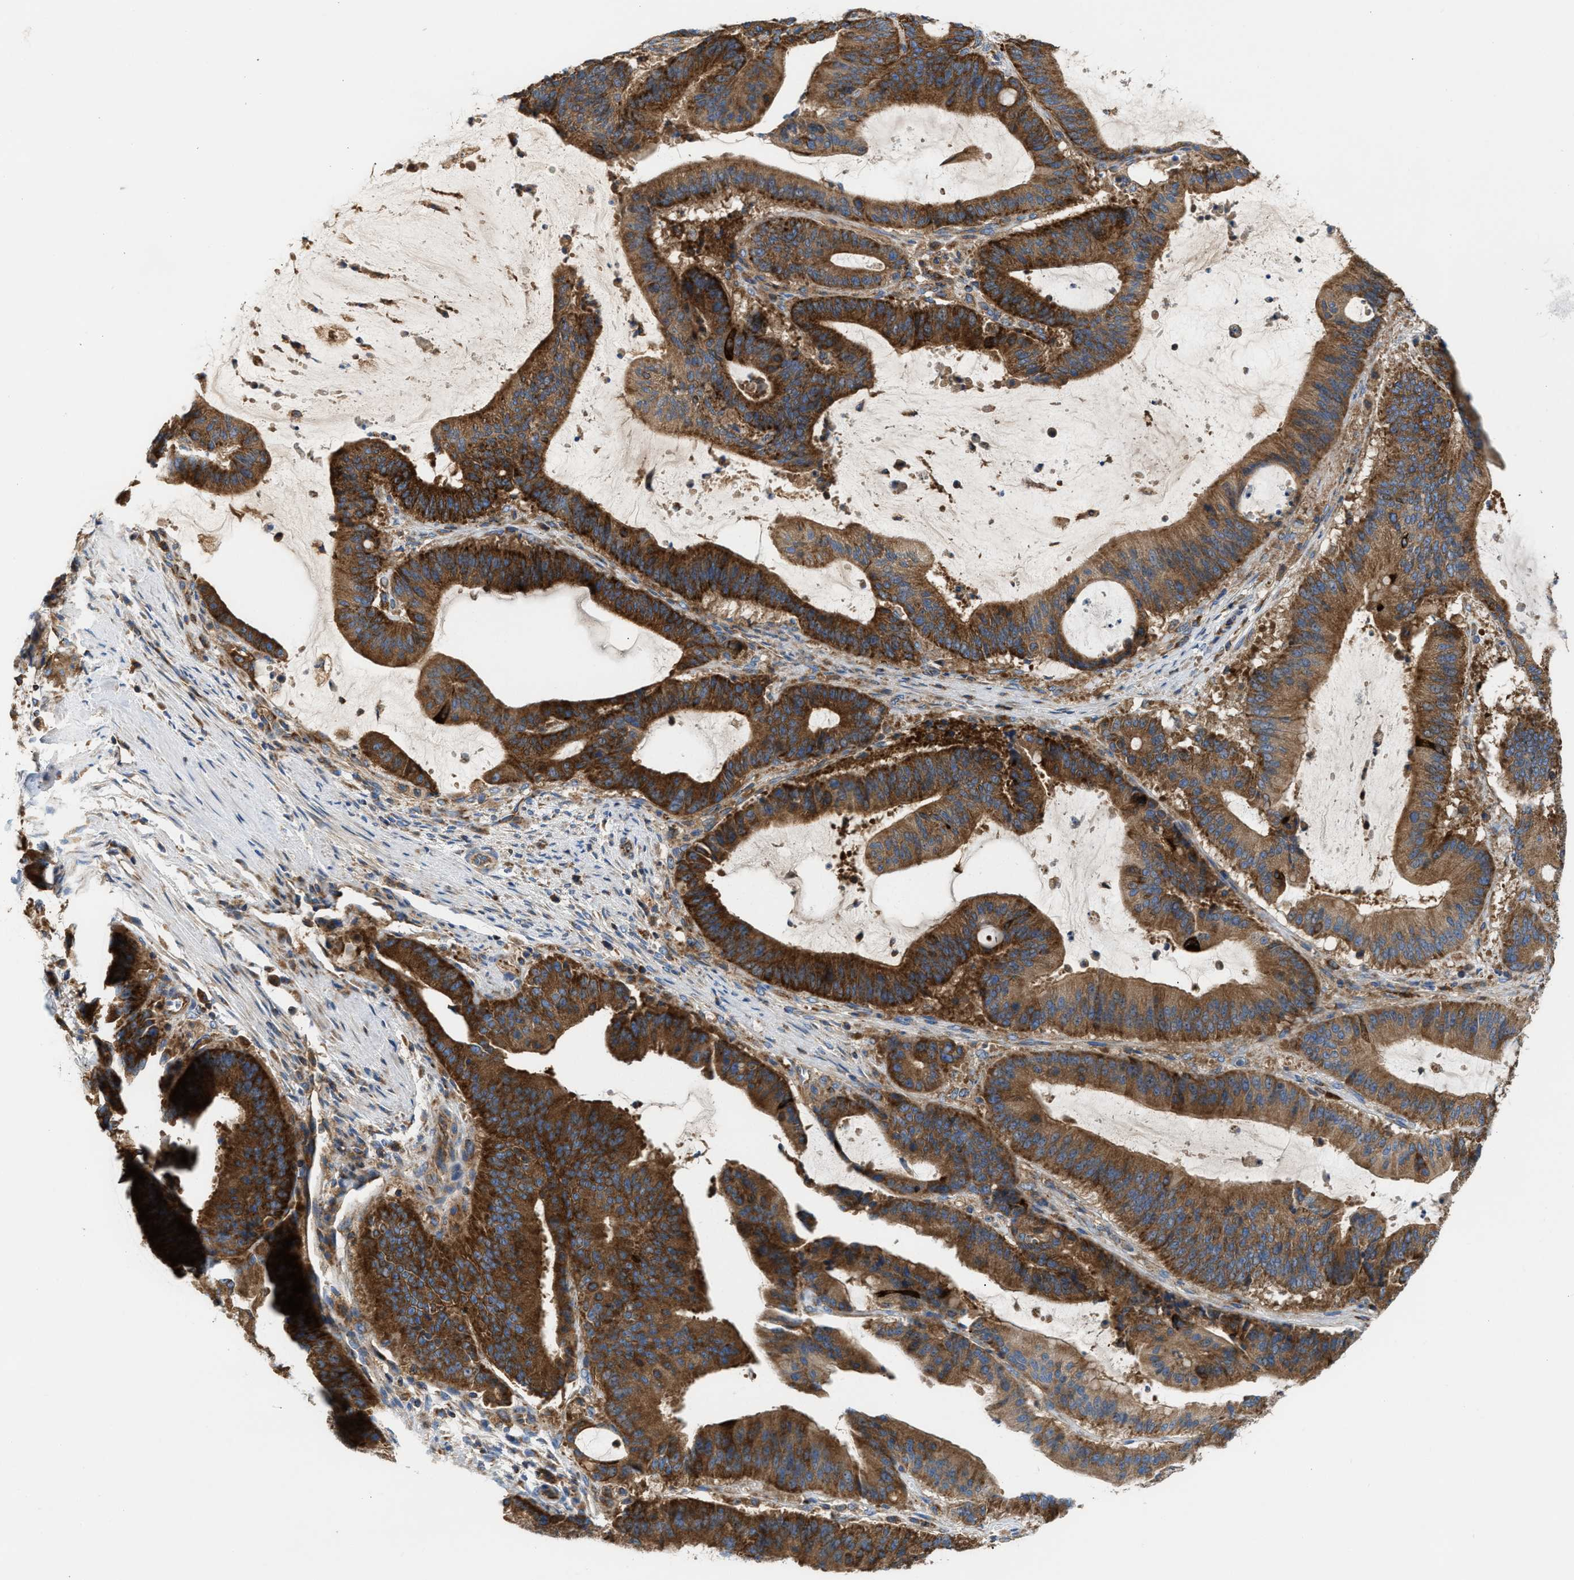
{"staining": {"intensity": "strong", "quantity": ">75%", "location": "cytoplasmic/membranous"}, "tissue": "liver cancer", "cell_type": "Tumor cells", "image_type": "cancer", "snomed": [{"axis": "morphology", "description": "Normal tissue, NOS"}, {"axis": "morphology", "description": "Cholangiocarcinoma"}, {"axis": "topography", "description": "Liver"}, {"axis": "topography", "description": "Peripheral nerve tissue"}], "caption": "Immunohistochemical staining of human liver cancer shows high levels of strong cytoplasmic/membranous staining in approximately >75% of tumor cells. (brown staining indicates protein expression, while blue staining denotes nuclei).", "gene": "TBC1D15", "patient": {"sex": "female", "age": 73}}